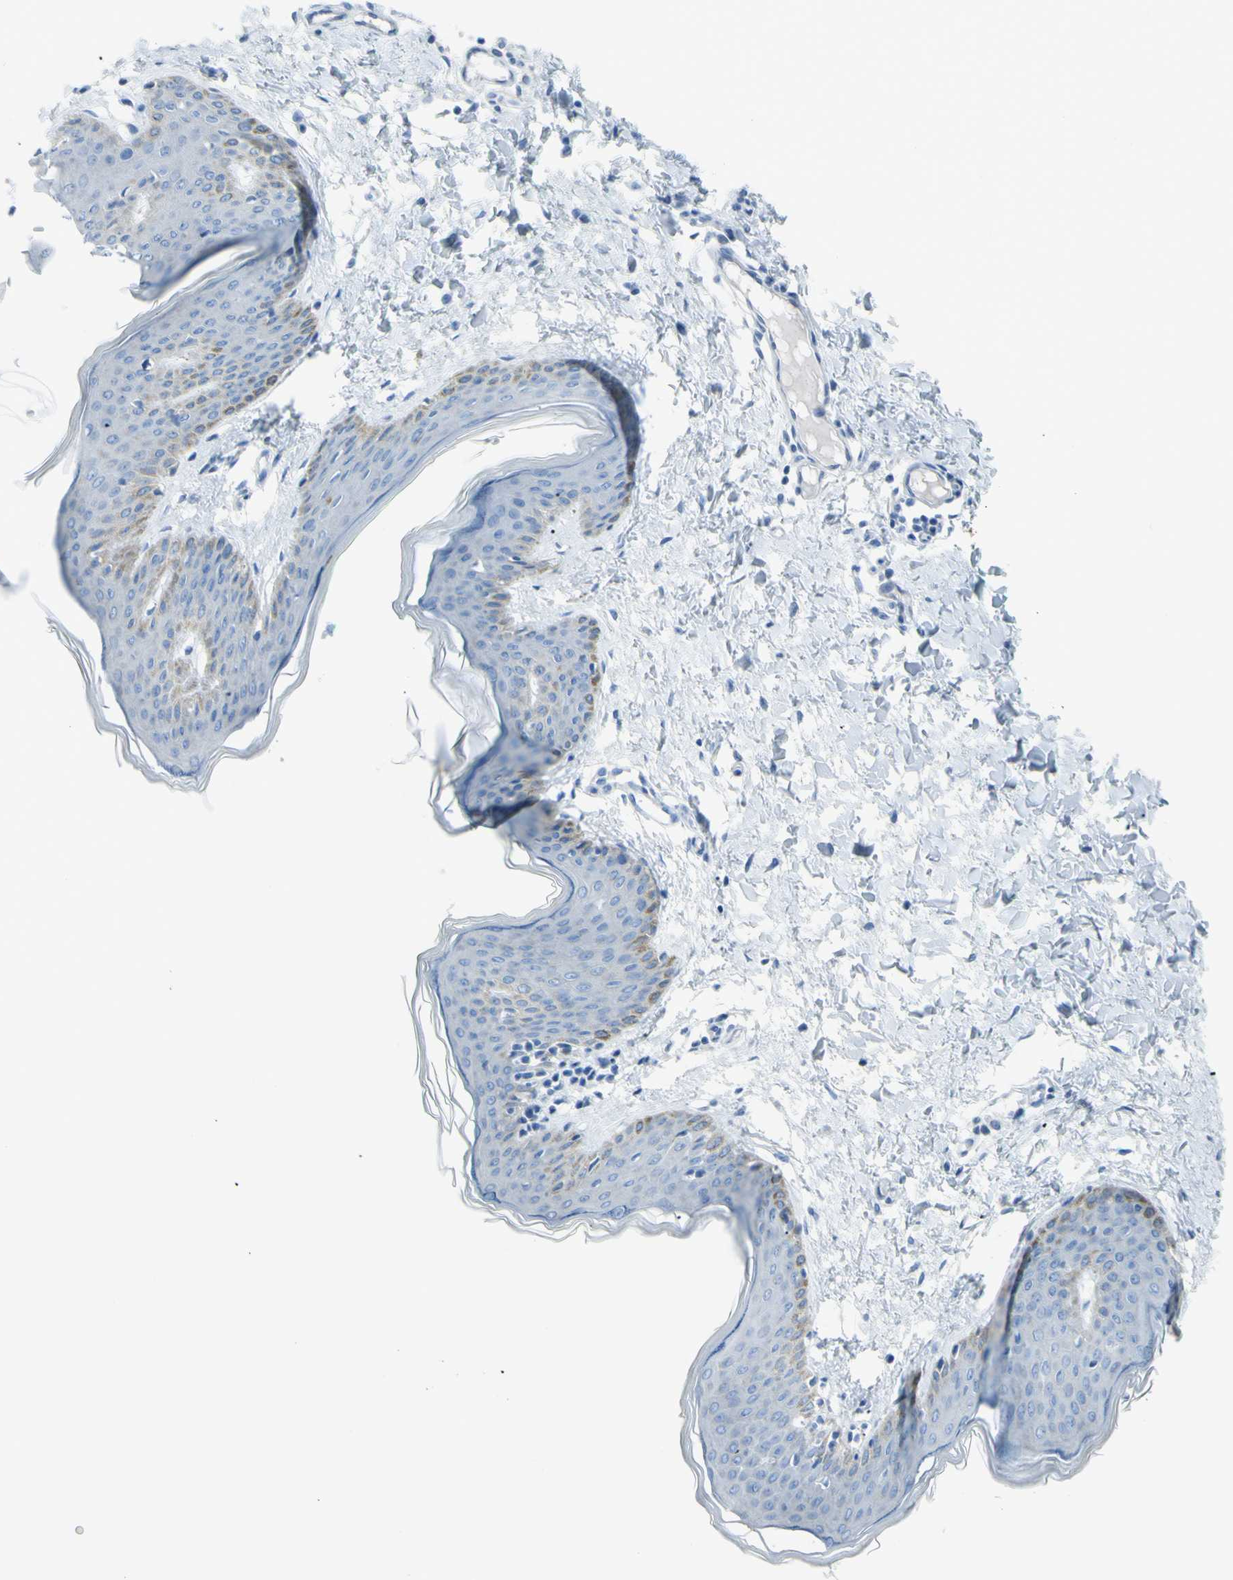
{"staining": {"intensity": "negative", "quantity": "none", "location": "none"}, "tissue": "skin", "cell_type": "Fibroblasts", "image_type": "normal", "snomed": [{"axis": "morphology", "description": "Normal tissue, NOS"}, {"axis": "topography", "description": "Skin"}], "caption": "A micrograph of human skin is negative for staining in fibroblasts. (DAB immunohistochemistry visualized using brightfield microscopy, high magnification).", "gene": "TFPI2", "patient": {"sex": "female", "age": 17}}